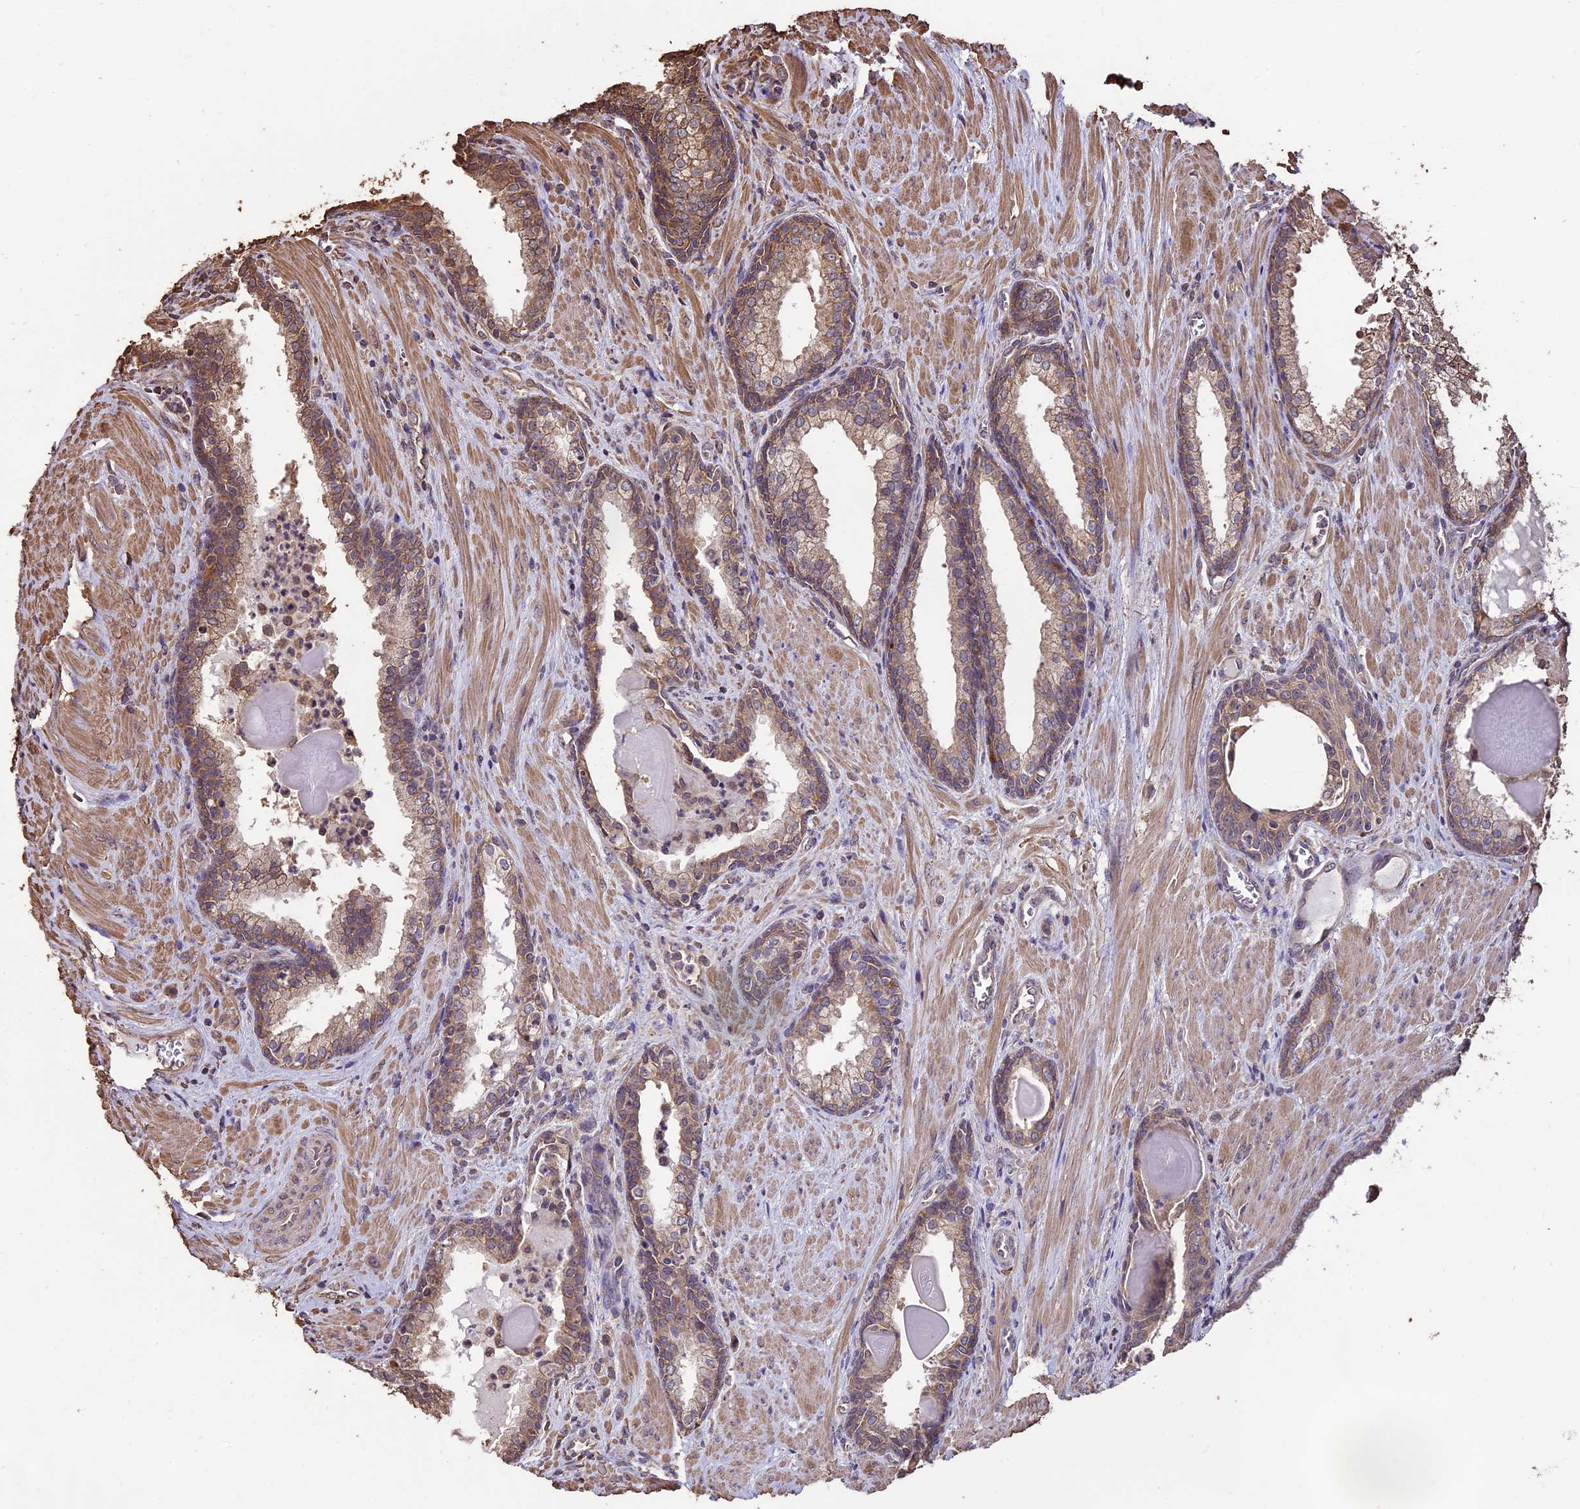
{"staining": {"intensity": "weak", "quantity": ">75%", "location": "cytoplasmic/membranous"}, "tissue": "prostate cancer", "cell_type": "Tumor cells", "image_type": "cancer", "snomed": [{"axis": "morphology", "description": "Adenocarcinoma, Low grade"}, {"axis": "topography", "description": "Prostate"}], "caption": "Prostate cancer stained with DAB IHC reveals low levels of weak cytoplasmic/membranous expression in approximately >75% of tumor cells. The staining is performed using DAB (3,3'-diaminobenzidine) brown chromogen to label protein expression. The nuclei are counter-stained blue using hematoxylin.", "gene": "PGPEP1L", "patient": {"sex": "male", "age": 54}}